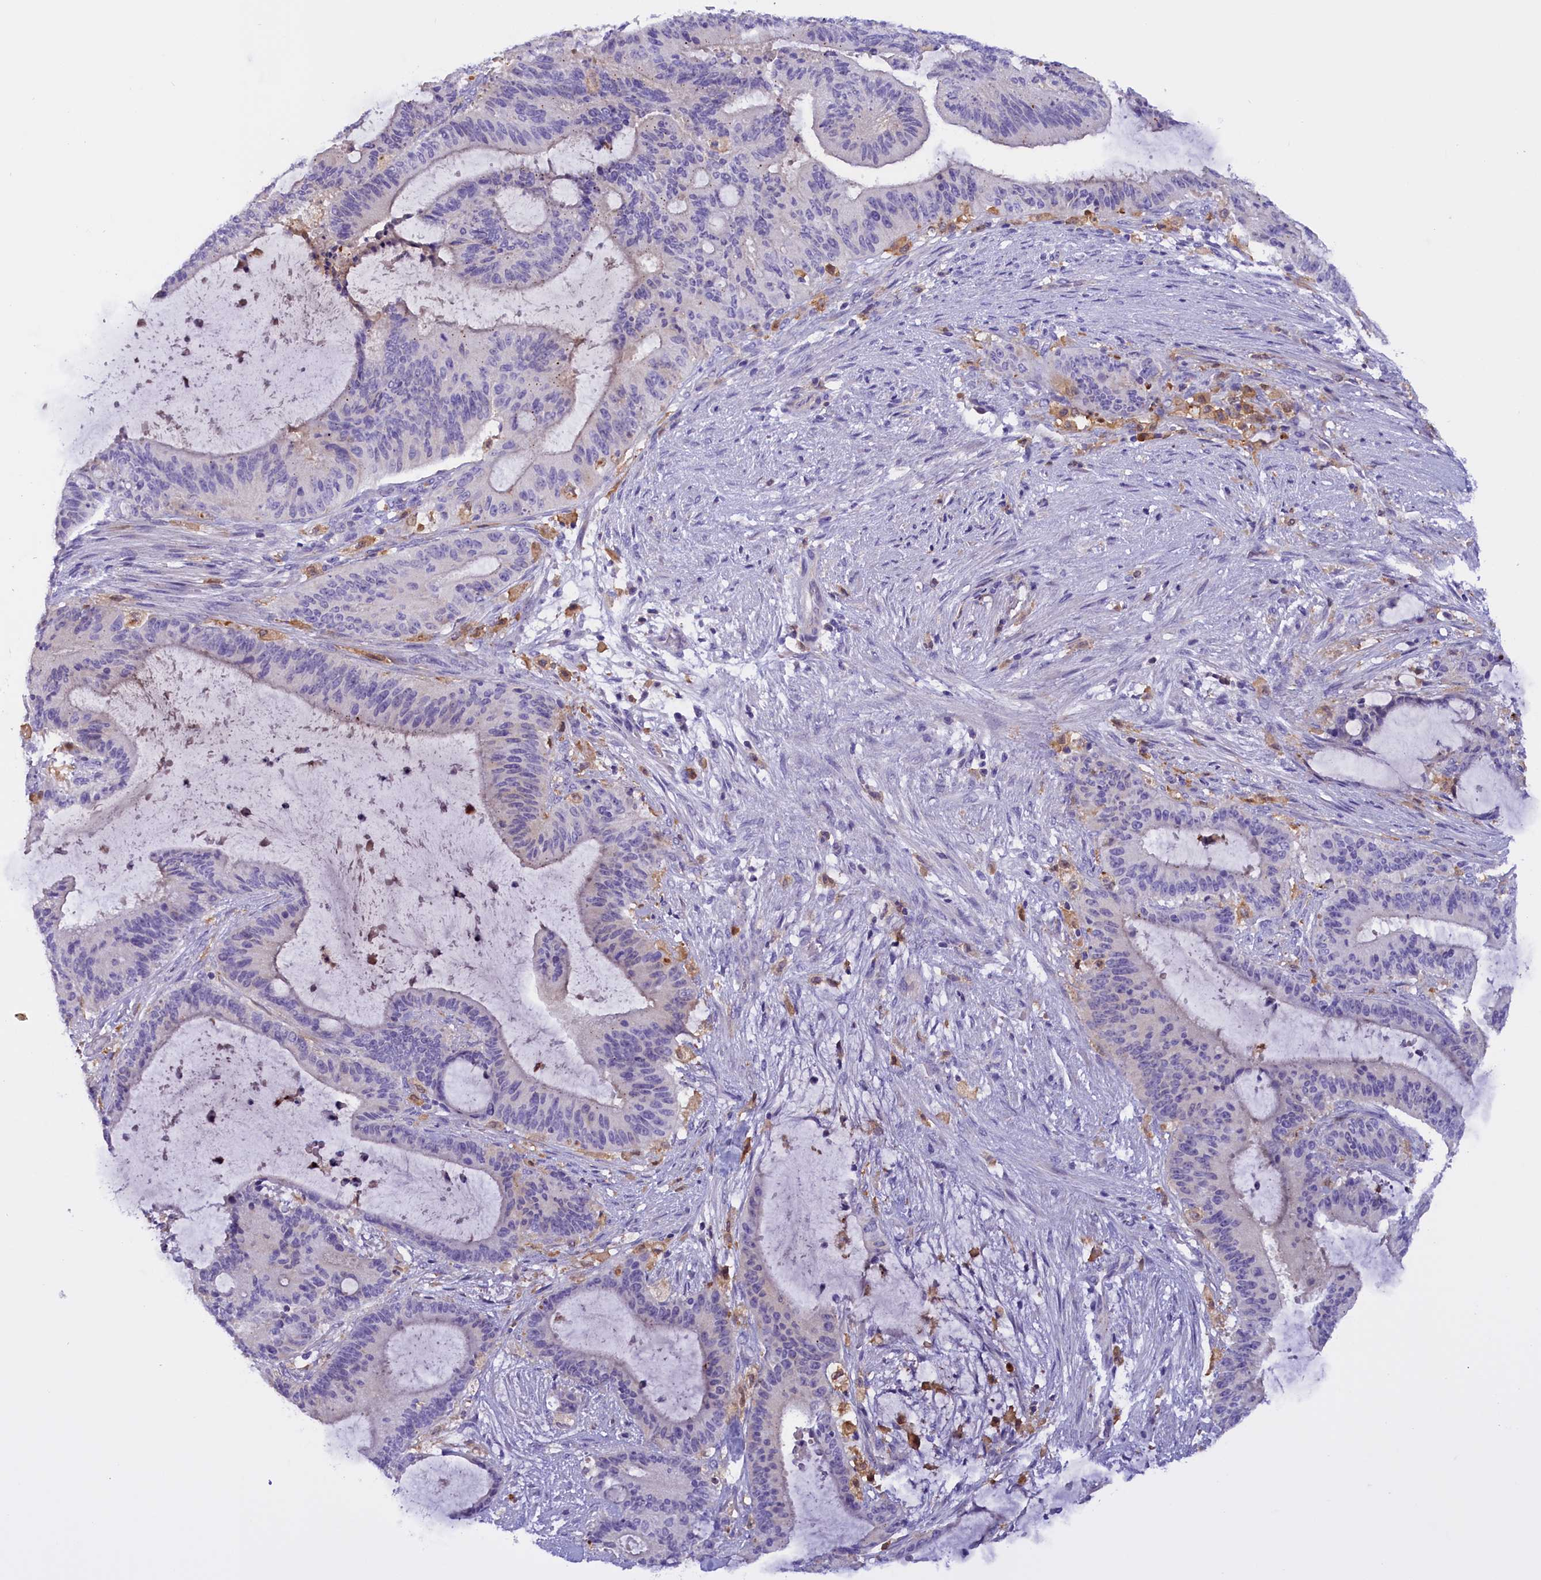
{"staining": {"intensity": "negative", "quantity": "none", "location": "none"}, "tissue": "liver cancer", "cell_type": "Tumor cells", "image_type": "cancer", "snomed": [{"axis": "morphology", "description": "Normal tissue, NOS"}, {"axis": "morphology", "description": "Cholangiocarcinoma"}, {"axis": "topography", "description": "Liver"}, {"axis": "topography", "description": "Peripheral nerve tissue"}], "caption": "This is a image of IHC staining of liver cancer, which shows no expression in tumor cells. Brightfield microscopy of immunohistochemistry stained with DAB (3,3'-diaminobenzidine) (brown) and hematoxylin (blue), captured at high magnification.", "gene": "FAM149B1", "patient": {"sex": "female", "age": 73}}